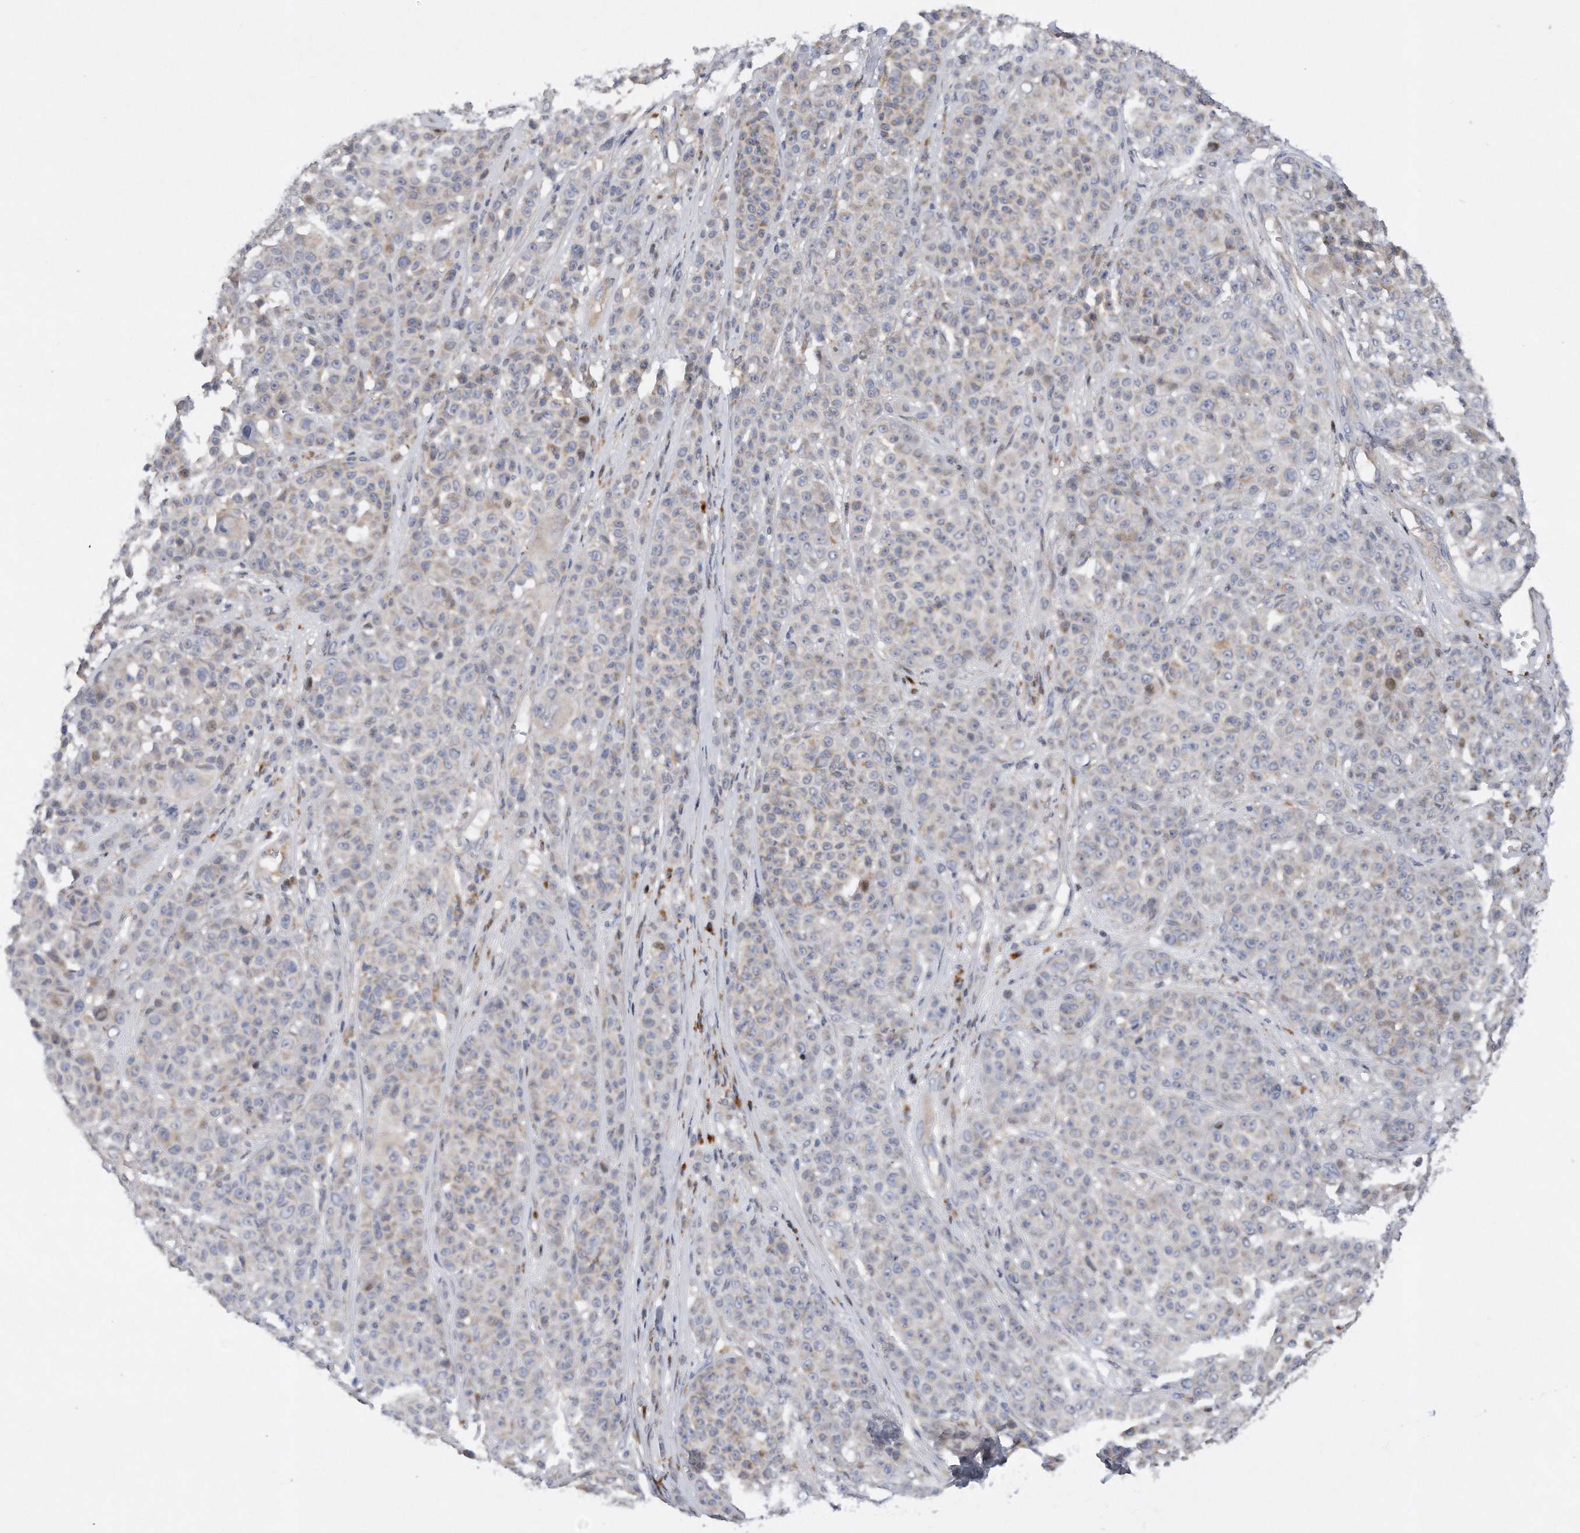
{"staining": {"intensity": "negative", "quantity": "none", "location": "none"}, "tissue": "melanoma", "cell_type": "Tumor cells", "image_type": "cancer", "snomed": [{"axis": "morphology", "description": "Malignant melanoma, NOS"}, {"axis": "topography", "description": "Skin"}], "caption": "Immunohistochemical staining of melanoma reveals no significant expression in tumor cells. The staining is performed using DAB brown chromogen with nuclei counter-stained in using hematoxylin.", "gene": "CDH12", "patient": {"sex": "female", "age": 94}}